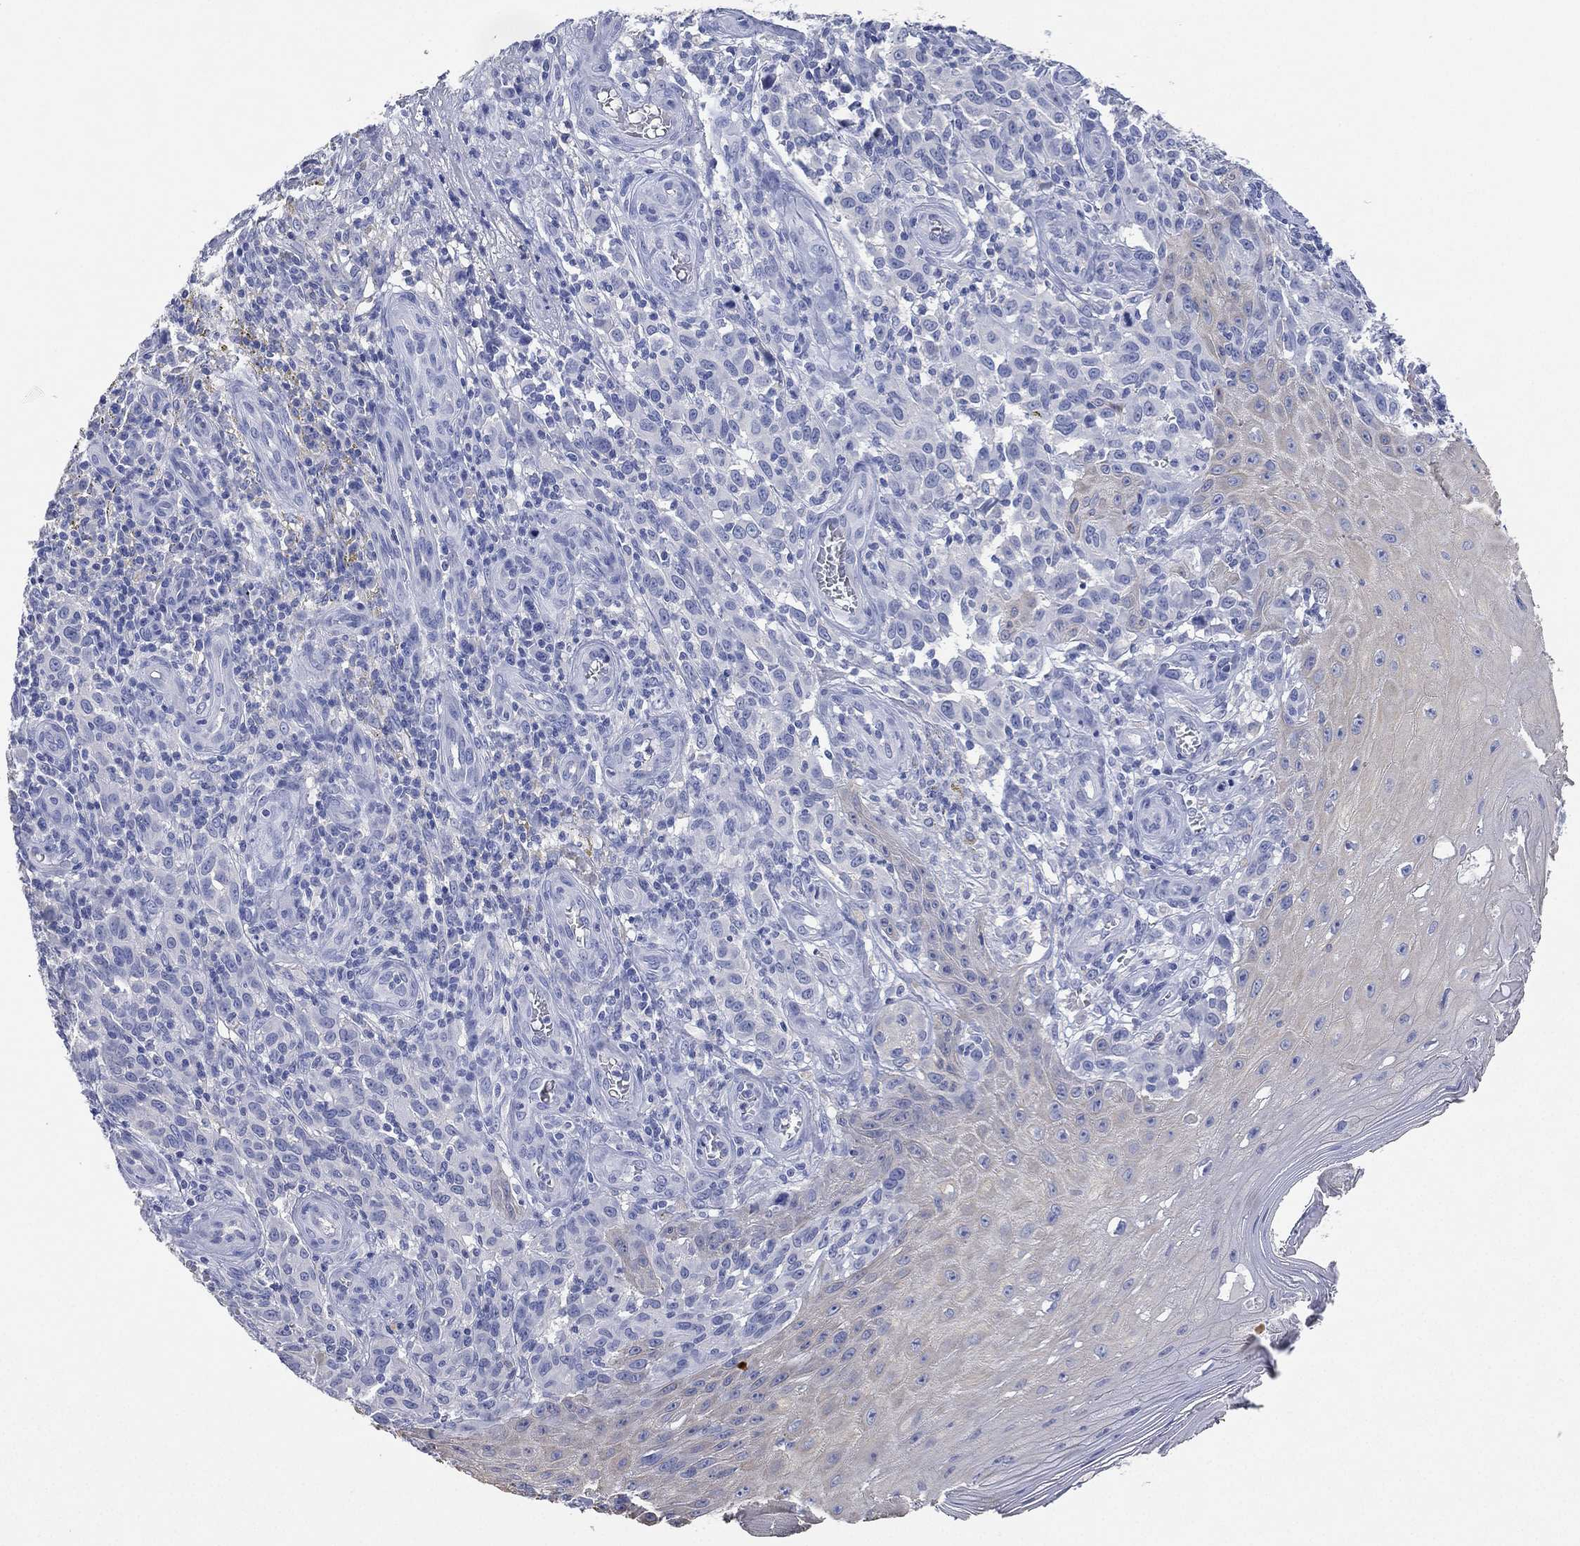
{"staining": {"intensity": "negative", "quantity": "none", "location": "none"}, "tissue": "melanoma", "cell_type": "Tumor cells", "image_type": "cancer", "snomed": [{"axis": "morphology", "description": "Malignant melanoma, NOS"}, {"axis": "topography", "description": "Skin"}], "caption": "The photomicrograph shows no significant staining in tumor cells of malignant melanoma. (Brightfield microscopy of DAB IHC at high magnification).", "gene": "FMO1", "patient": {"sex": "female", "age": 53}}